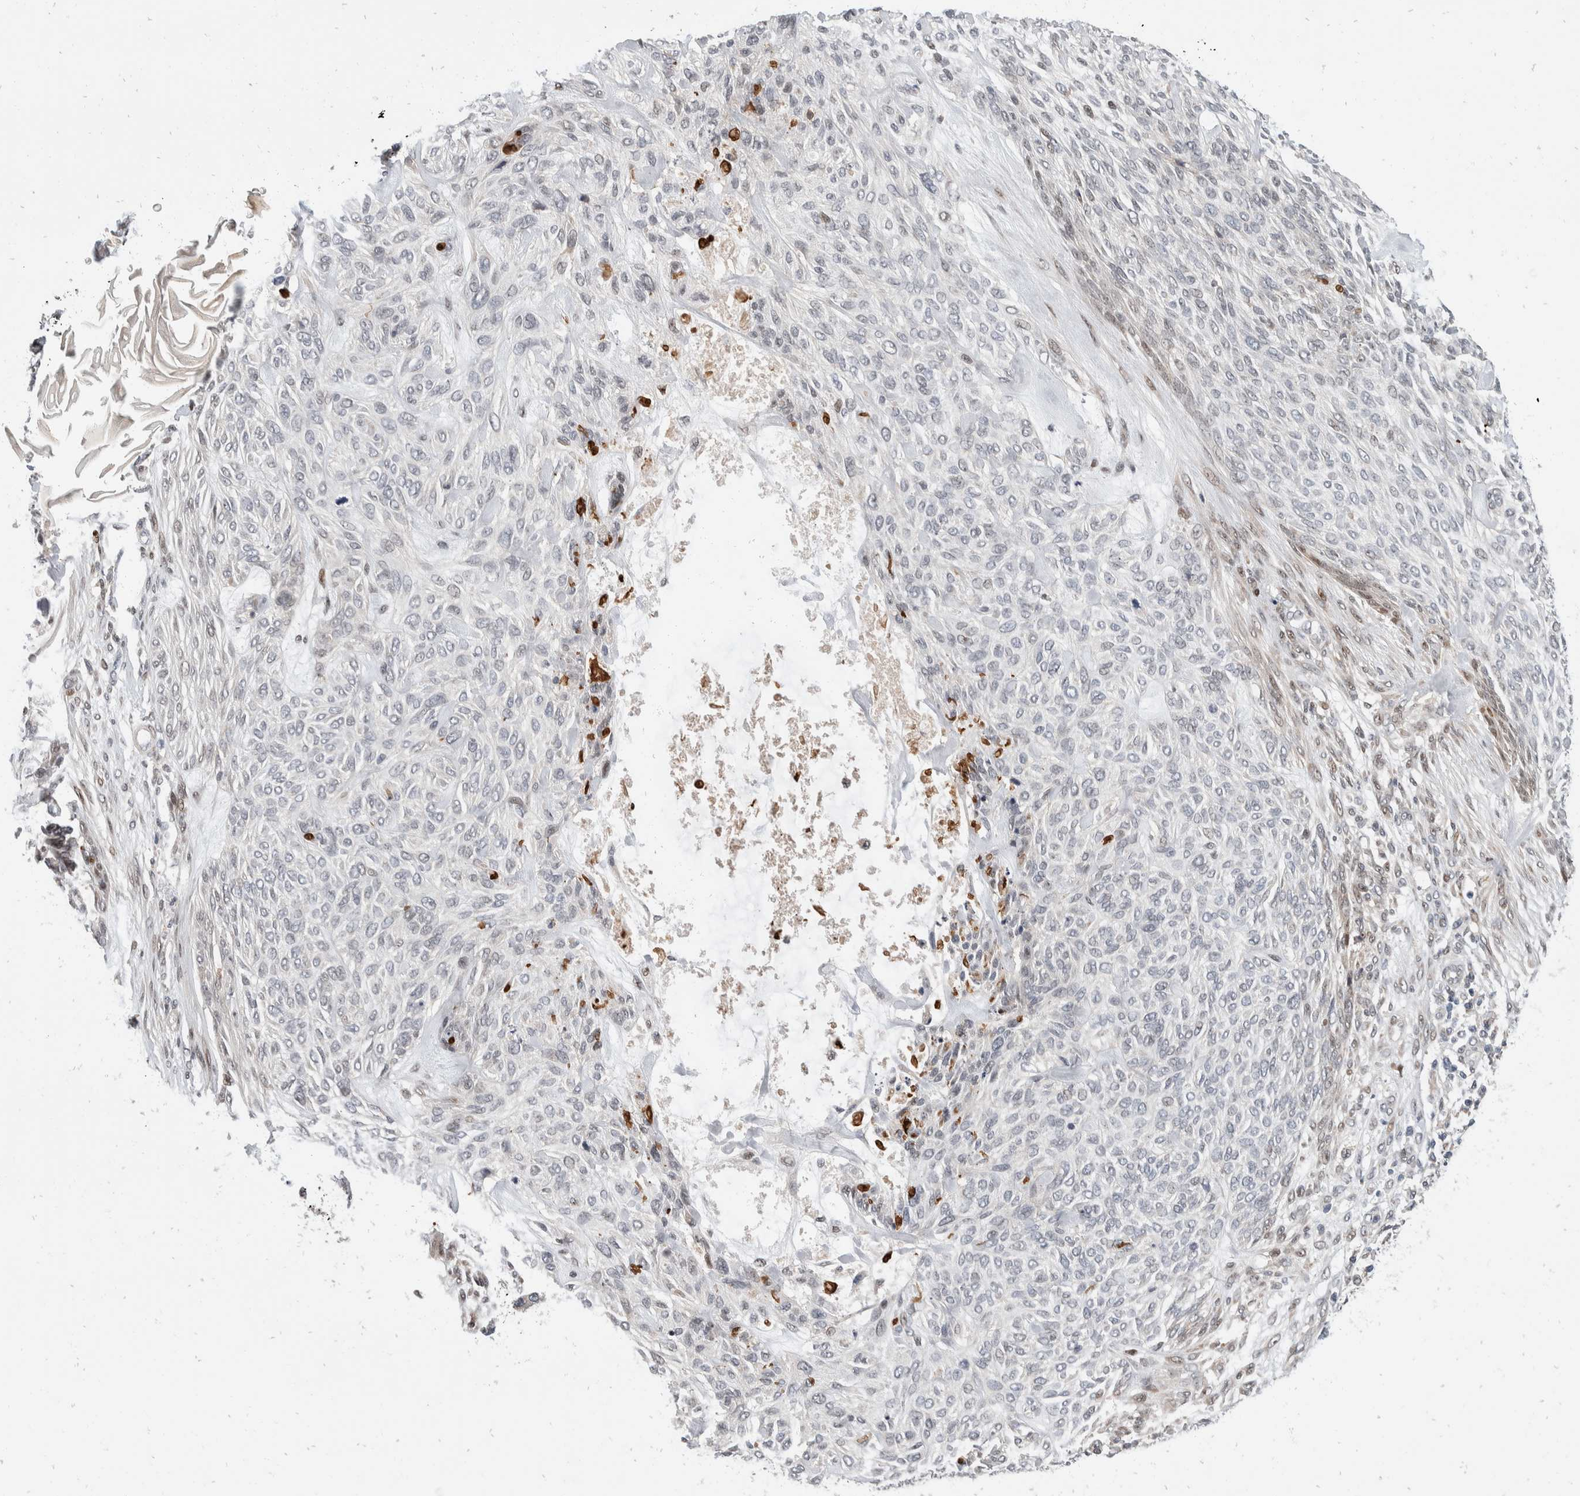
{"staining": {"intensity": "negative", "quantity": "none", "location": "none"}, "tissue": "skin cancer", "cell_type": "Tumor cells", "image_type": "cancer", "snomed": [{"axis": "morphology", "description": "Basal cell carcinoma"}, {"axis": "topography", "description": "Skin"}], "caption": "A high-resolution histopathology image shows IHC staining of basal cell carcinoma (skin), which reveals no significant expression in tumor cells.", "gene": "ZNF703", "patient": {"sex": "male", "age": 55}}